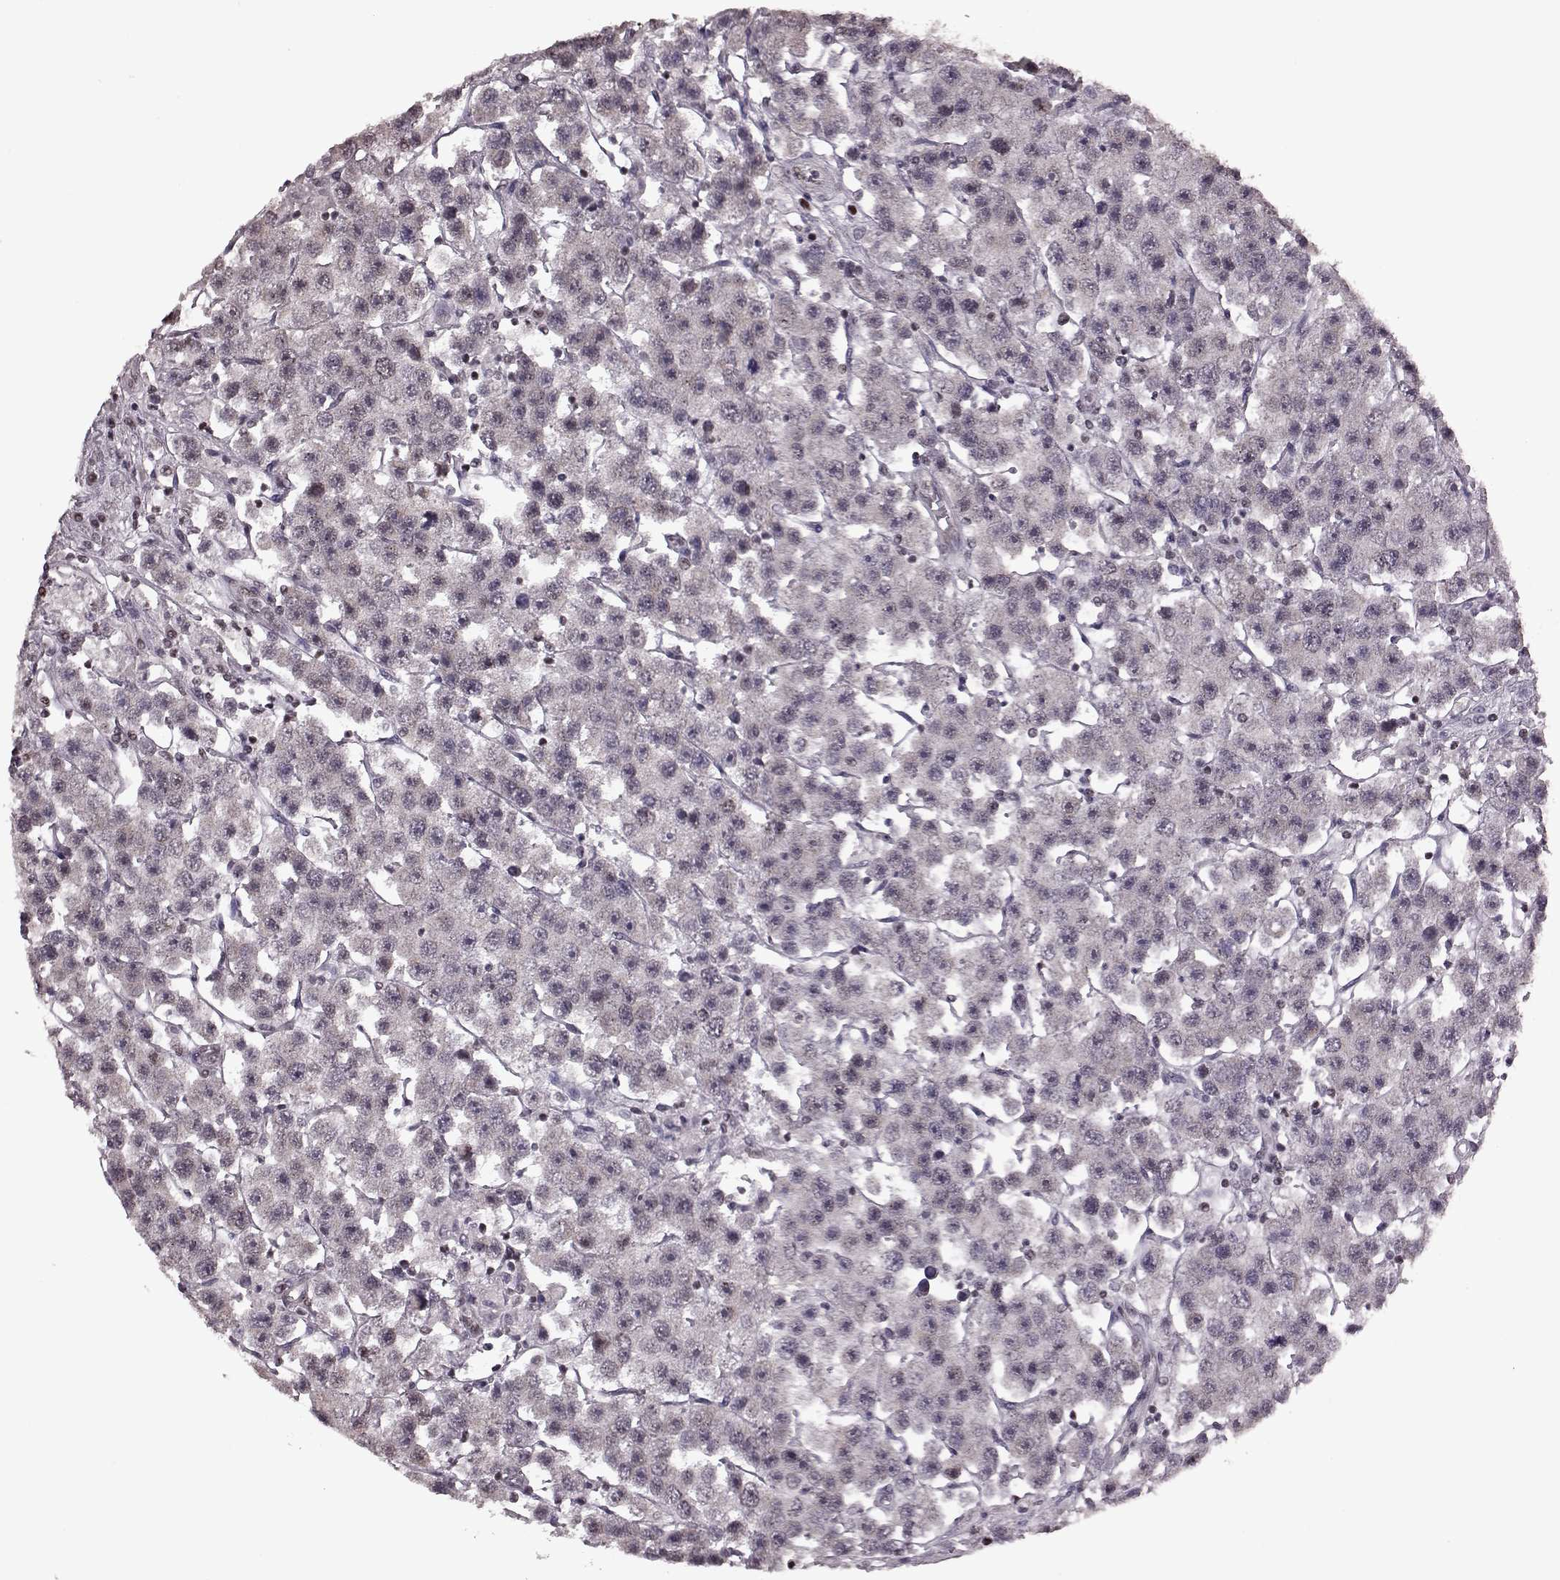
{"staining": {"intensity": "weak", "quantity": "<25%", "location": "nuclear"}, "tissue": "testis cancer", "cell_type": "Tumor cells", "image_type": "cancer", "snomed": [{"axis": "morphology", "description": "Seminoma, NOS"}, {"axis": "topography", "description": "Testis"}], "caption": "IHC image of neoplastic tissue: human seminoma (testis) stained with DAB (3,3'-diaminobenzidine) reveals no significant protein staining in tumor cells. (DAB IHC visualized using brightfield microscopy, high magnification).", "gene": "NR2C1", "patient": {"sex": "male", "age": 45}}